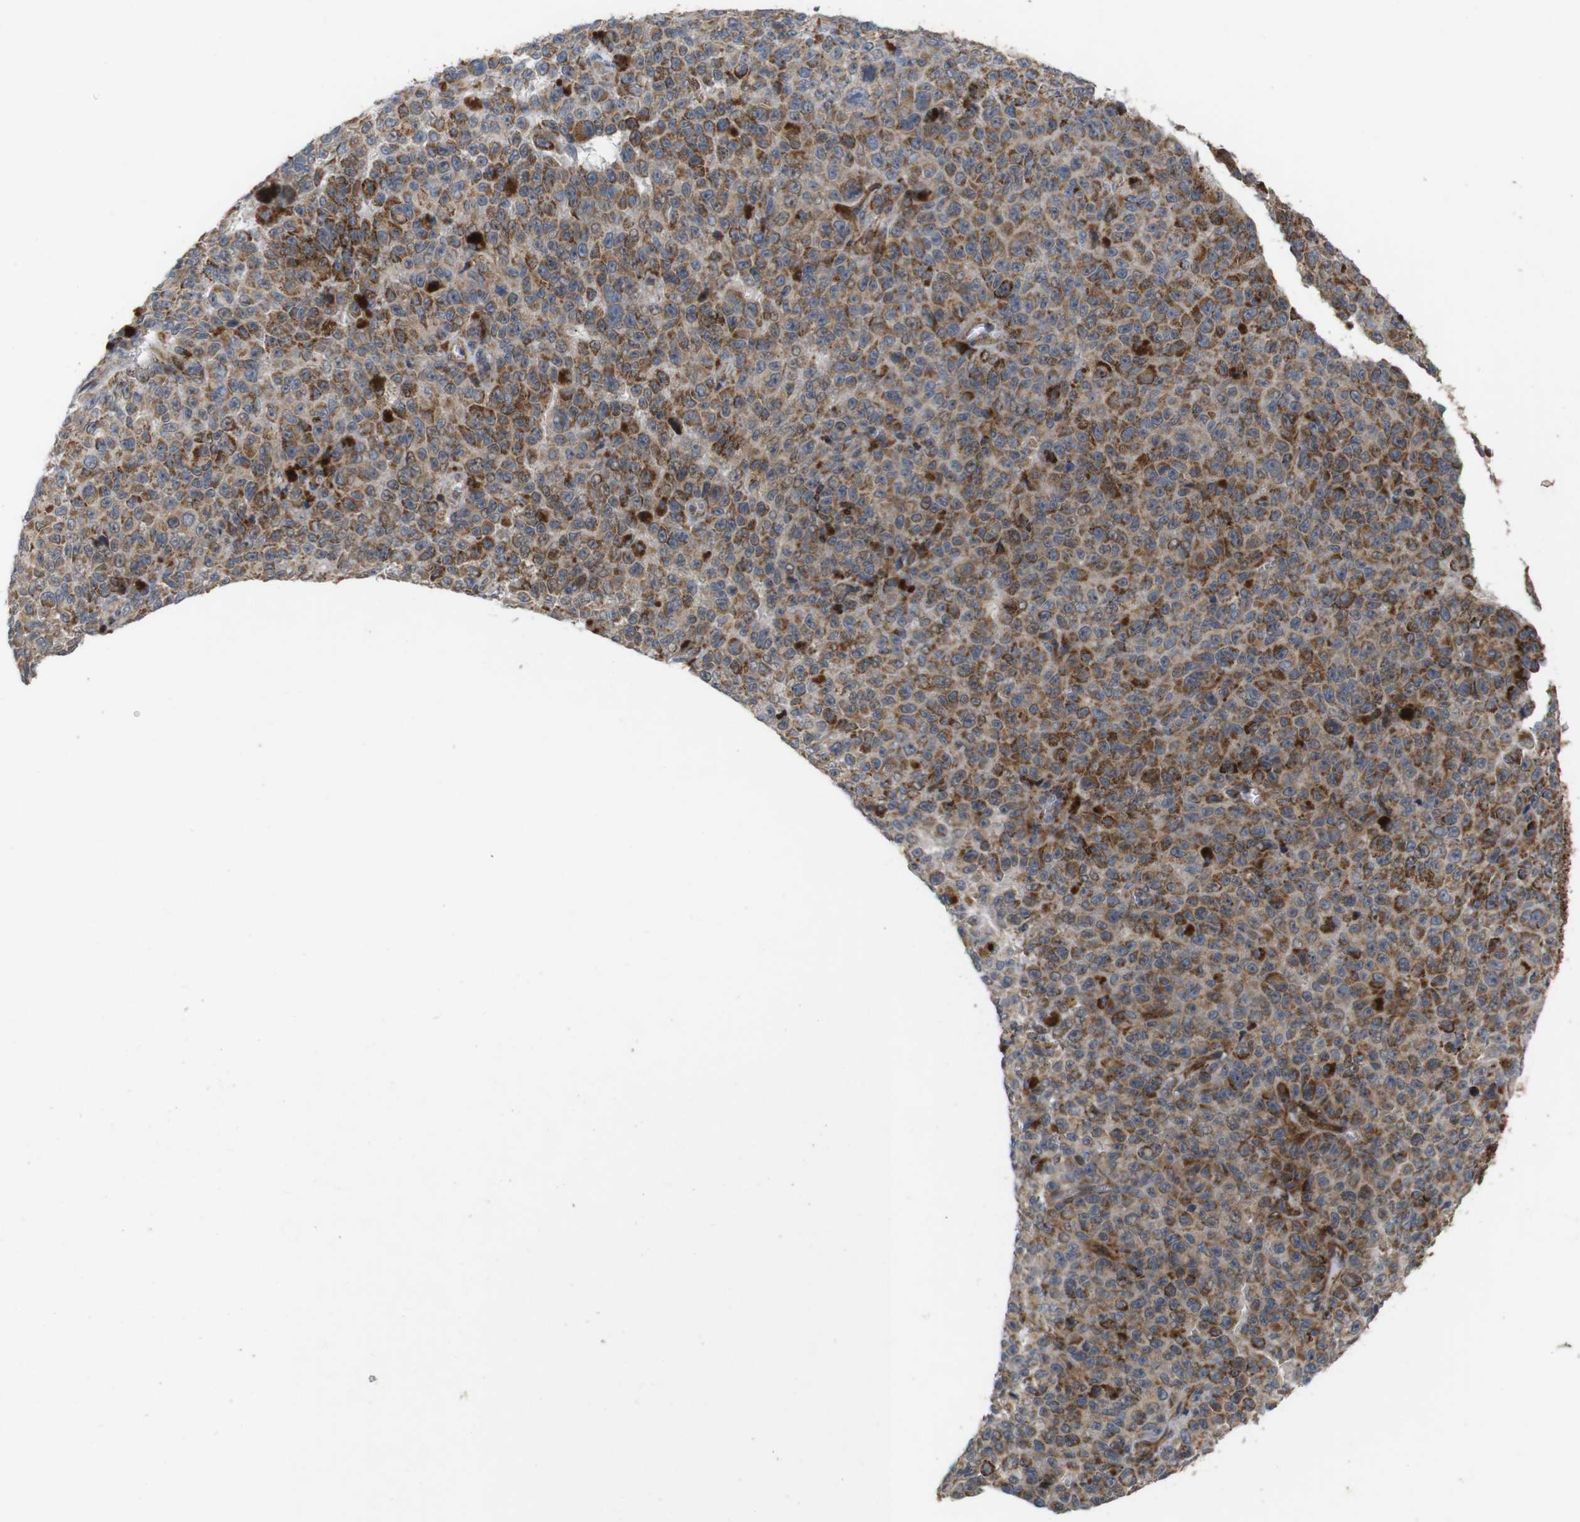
{"staining": {"intensity": "moderate", "quantity": ">75%", "location": "cytoplasmic/membranous"}, "tissue": "melanoma", "cell_type": "Tumor cells", "image_type": "cancer", "snomed": [{"axis": "morphology", "description": "Malignant melanoma, NOS"}, {"axis": "topography", "description": "Skin"}], "caption": "Tumor cells display medium levels of moderate cytoplasmic/membranous staining in about >75% of cells in malignant melanoma. The staining was performed using DAB, with brown indicating positive protein expression. Nuclei are stained blue with hematoxylin.", "gene": "ATP7B", "patient": {"sex": "female", "age": 82}}